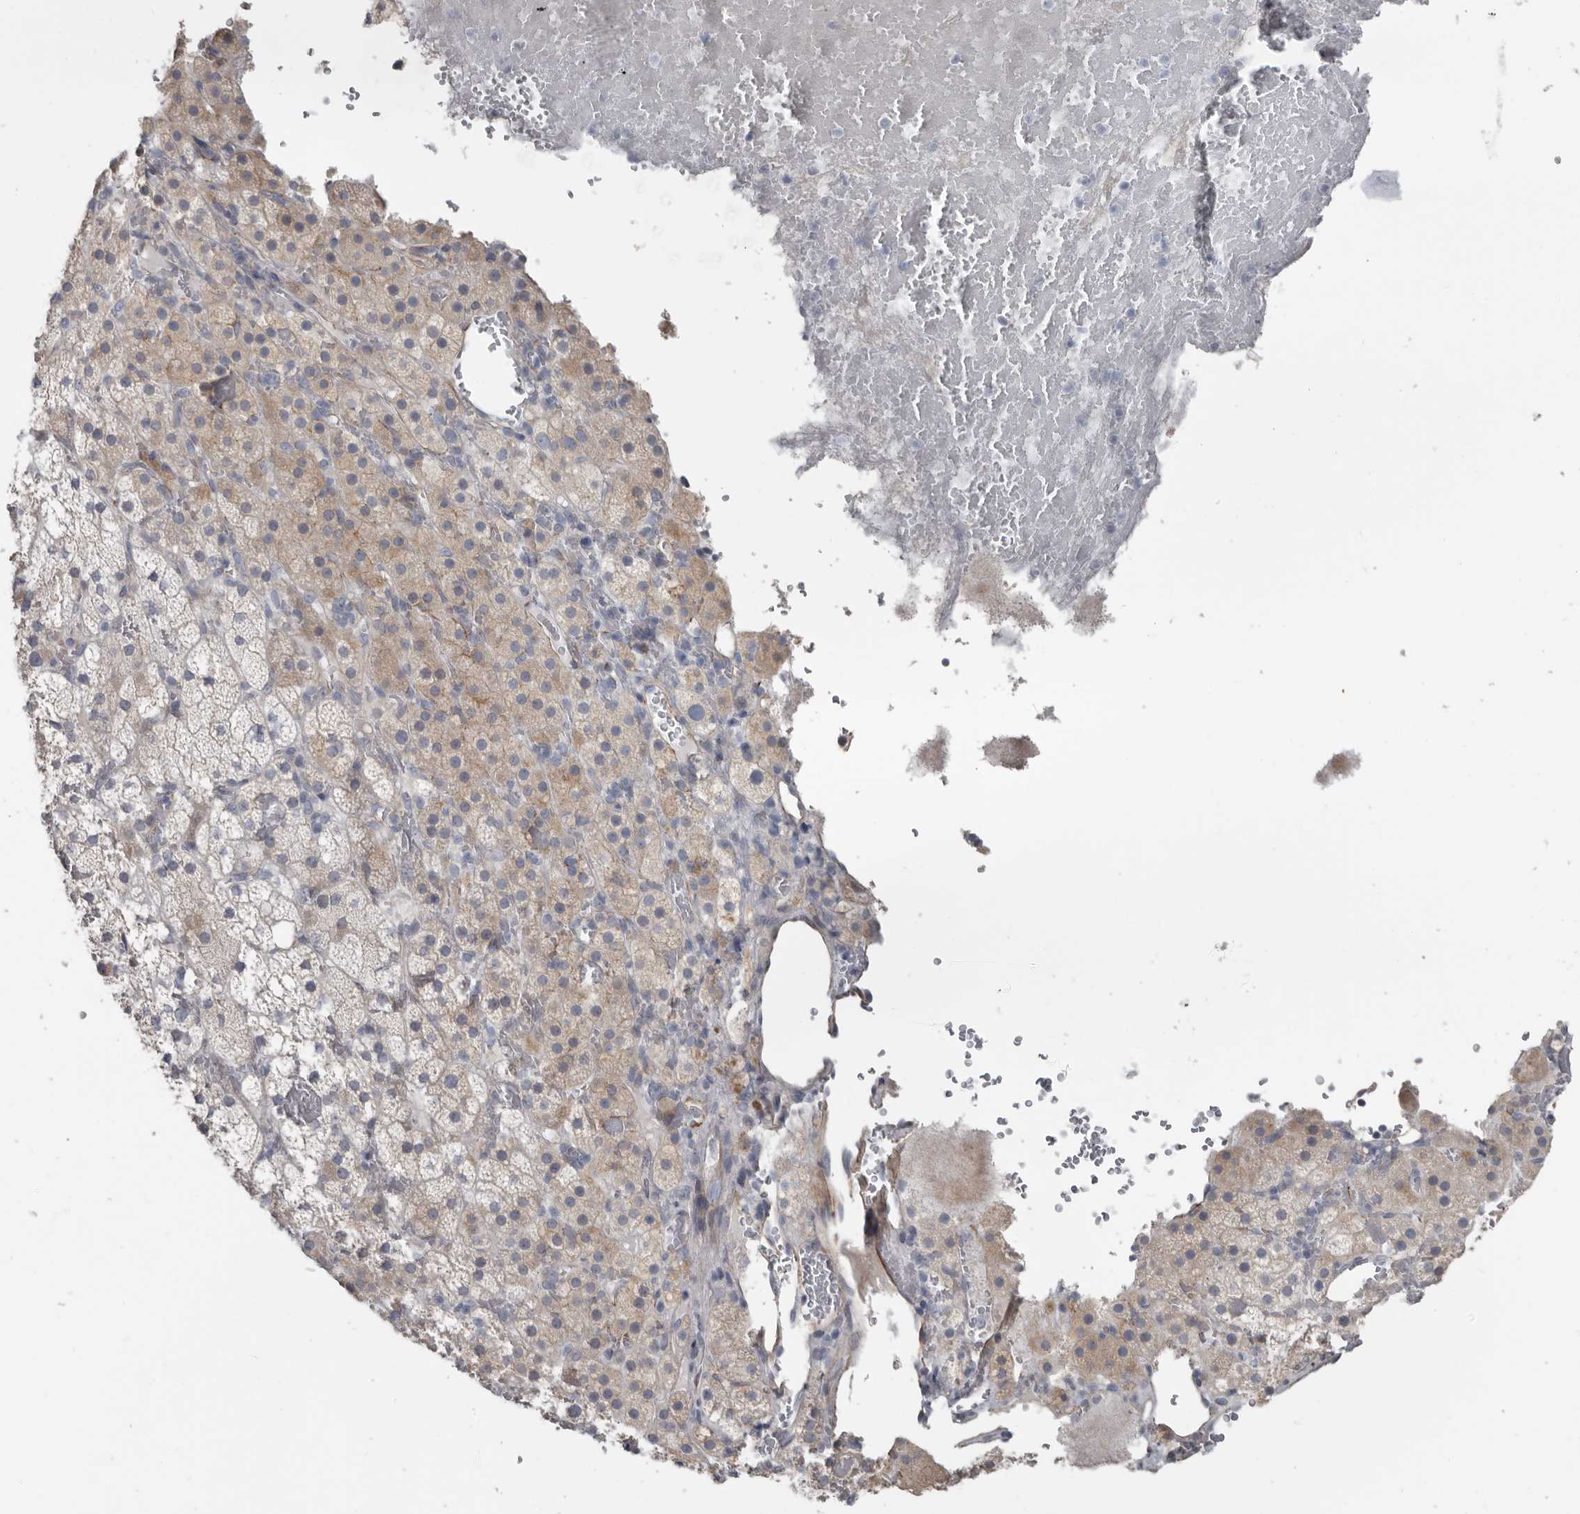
{"staining": {"intensity": "moderate", "quantity": "25%-75%", "location": "cytoplasmic/membranous"}, "tissue": "adrenal gland", "cell_type": "Glandular cells", "image_type": "normal", "snomed": [{"axis": "morphology", "description": "Normal tissue, NOS"}, {"axis": "topography", "description": "Adrenal gland"}], "caption": "IHC histopathology image of normal adrenal gland stained for a protein (brown), which exhibits medium levels of moderate cytoplasmic/membranous expression in about 25%-75% of glandular cells.", "gene": "ZNF114", "patient": {"sex": "female", "age": 59}}